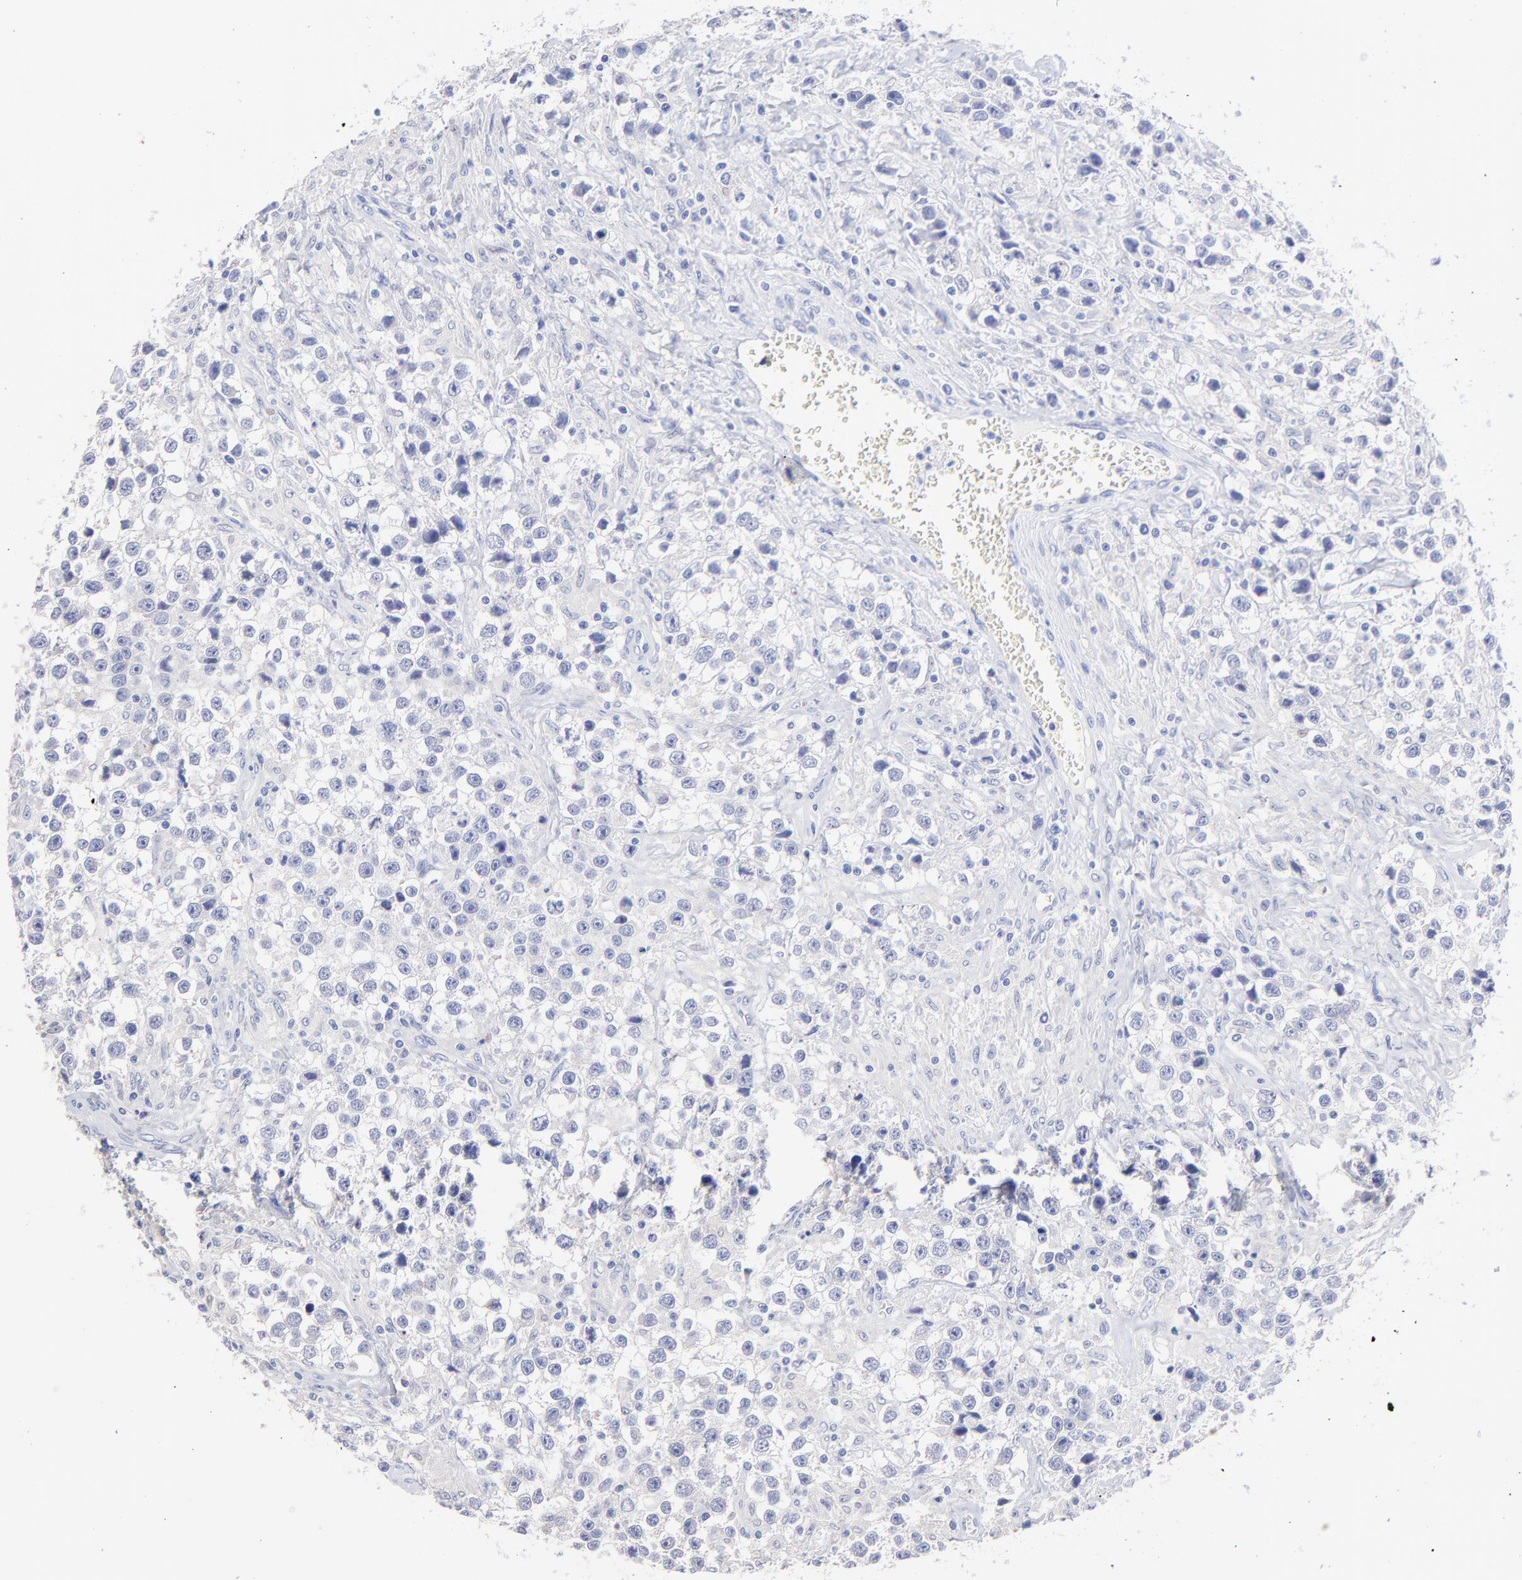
{"staining": {"intensity": "moderate", "quantity": "<25%", "location": "nuclear"}, "tissue": "testis cancer", "cell_type": "Tumor cells", "image_type": "cancer", "snomed": [{"axis": "morphology", "description": "Seminoma, NOS"}, {"axis": "topography", "description": "Testis"}], "caption": "Testis cancer stained for a protein (brown) reveals moderate nuclear positive positivity in approximately <25% of tumor cells.", "gene": "CFAP57", "patient": {"sex": "male", "age": 43}}